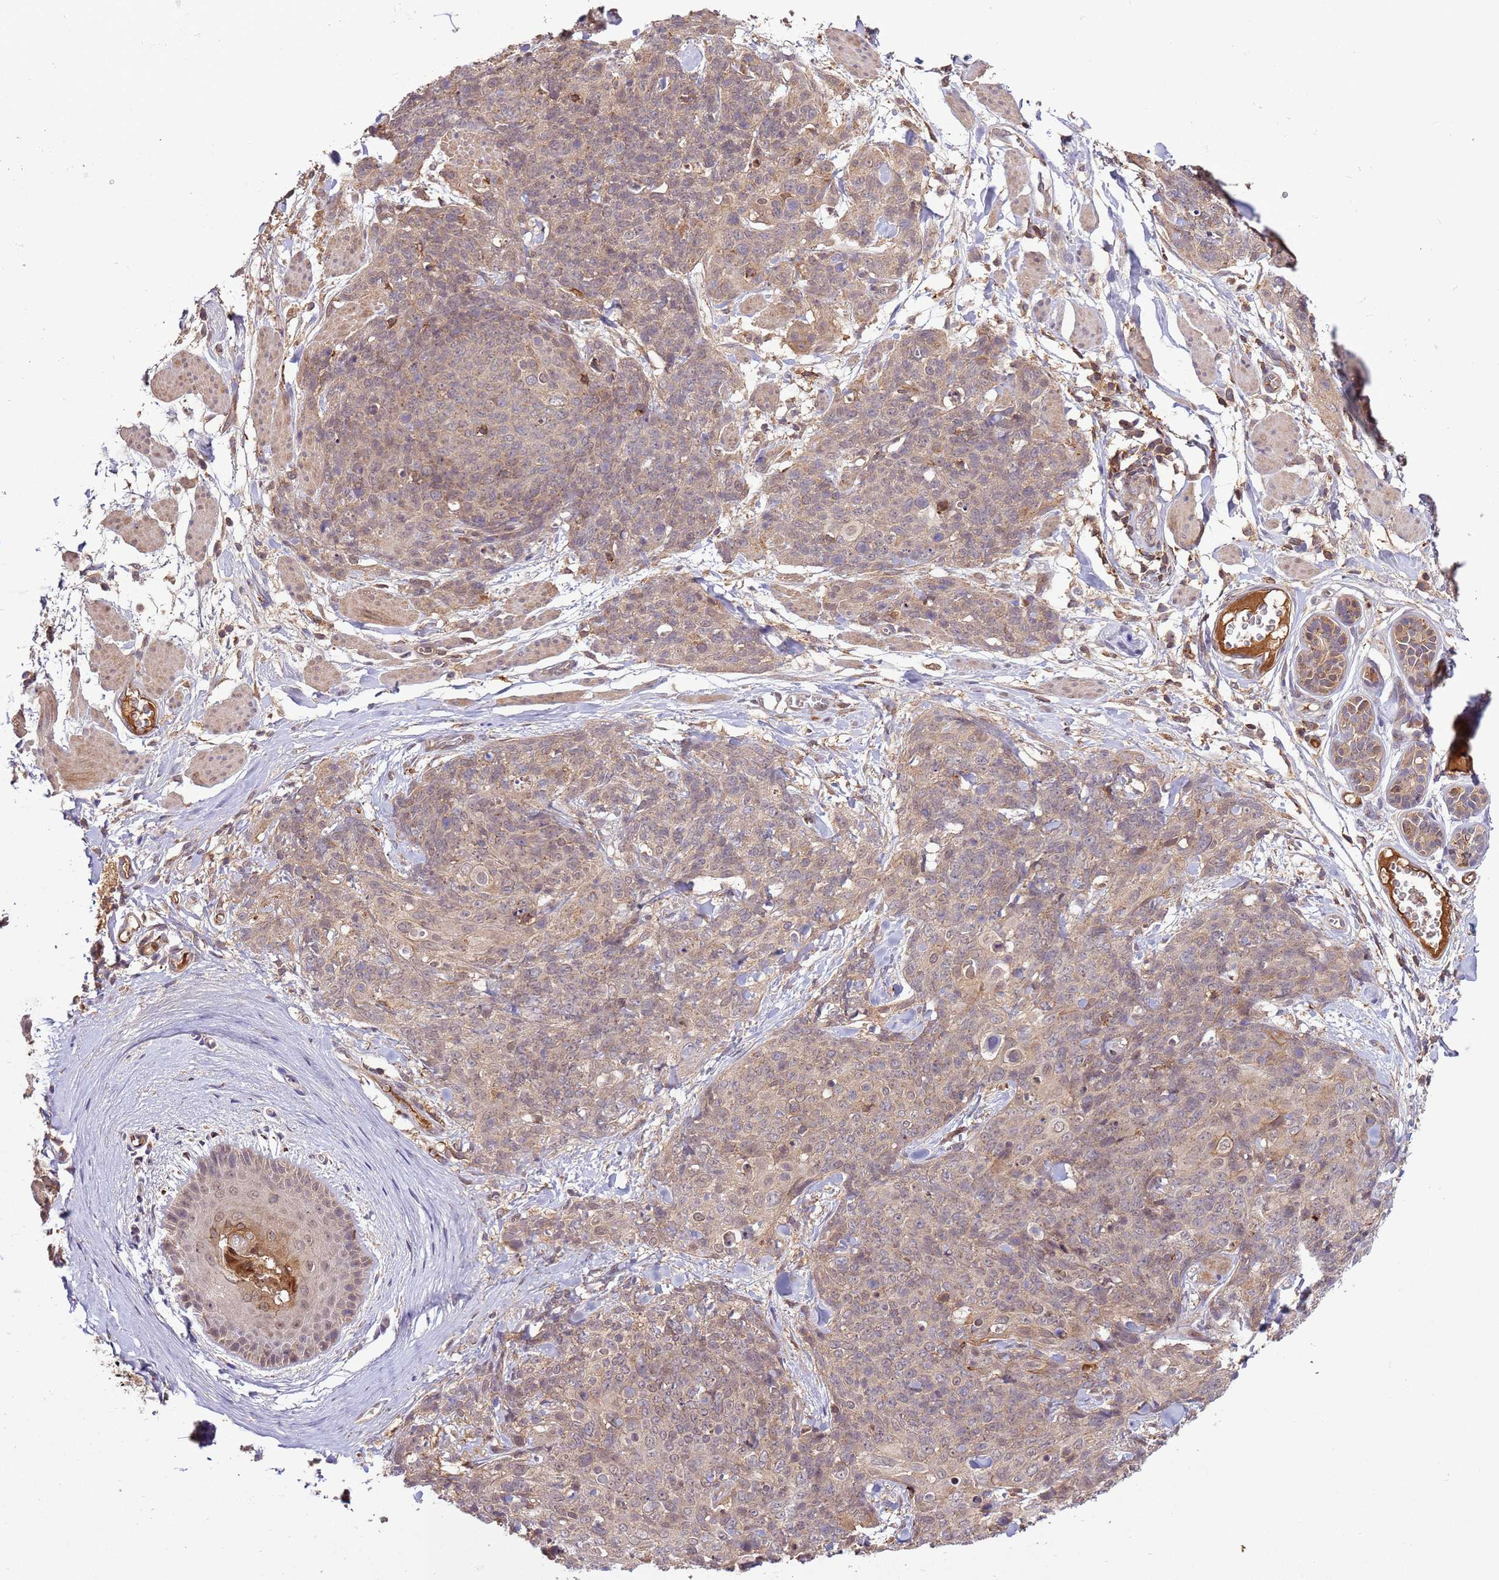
{"staining": {"intensity": "weak", "quantity": "25%-75%", "location": "cytoplasmic/membranous"}, "tissue": "skin cancer", "cell_type": "Tumor cells", "image_type": "cancer", "snomed": [{"axis": "morphology", "description": "Squamous cell carcinoma, NOS"}, {"axis": "topography", "description": "Skin"}, {"axis": "topography", "description": "Vulva"}], "caption": "IHC photomicrograph of skin cancer stained for a protein (brown), which reveals low levels of weak cytoplasmic/membranous expression in approximately 25%-75% of tumor cells.", "gene": "ZNF624", "patient": {"sex": "female", "age": 85}}